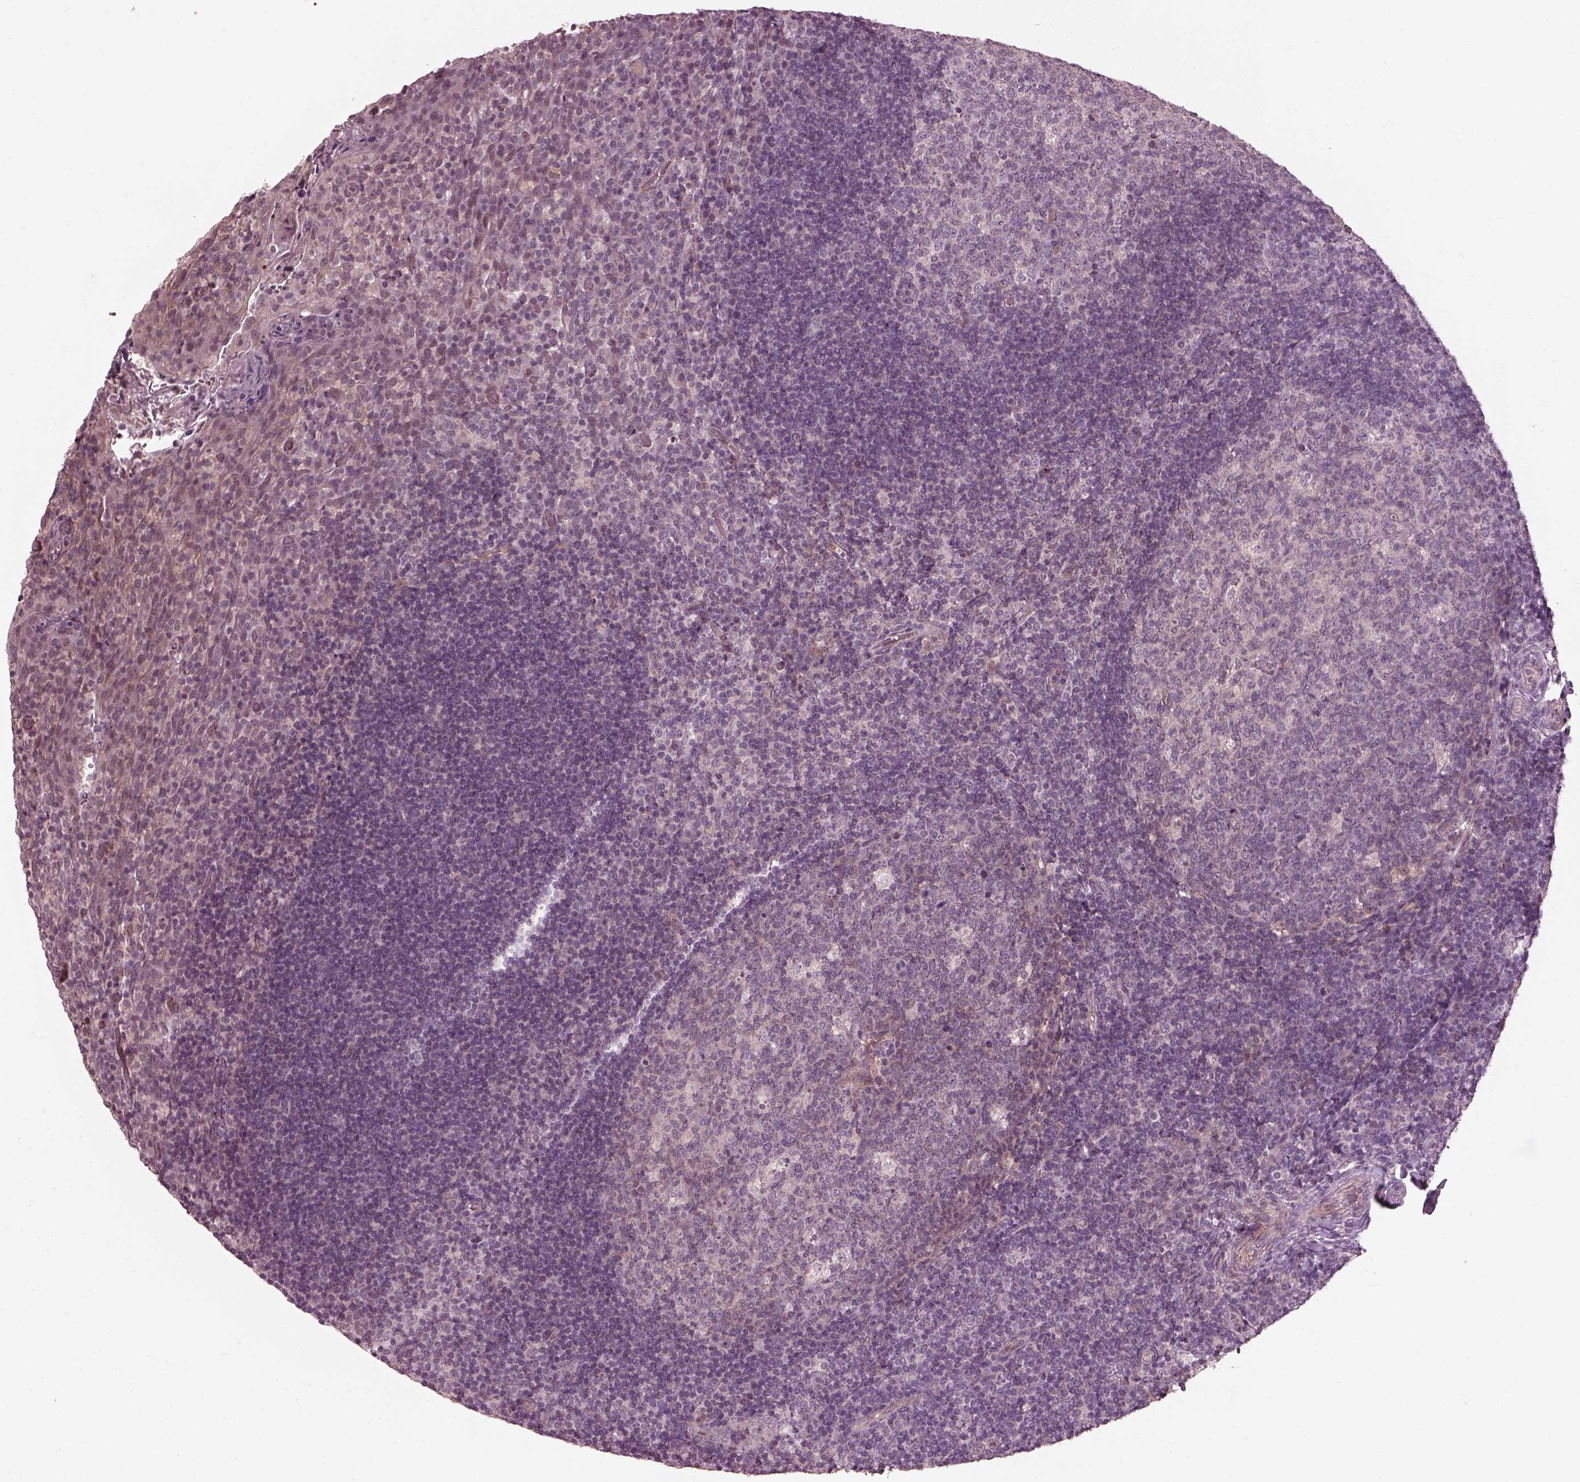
{"staining": {"intensity": "negative", "quantity": "none", "location": "none"}, "tissue": "tonsil", "cell_type": "Germinal center cells", "image_type": "normal", "snomed": [{"axis": "morphology", "description": "Normal tissue, NOS"}, {"axis": "topography", "description": "Tonsil"}], "caption": "Immunohistochemistry micrograph of normal human tonsil stained for a protein (brown), which shows no positivity in germinal center cells. (DAB IHC visualized using brightfield microscopy, high magnification).", "gene": "EFEMP1", "patient": {"sex": "male", "age": 17}}